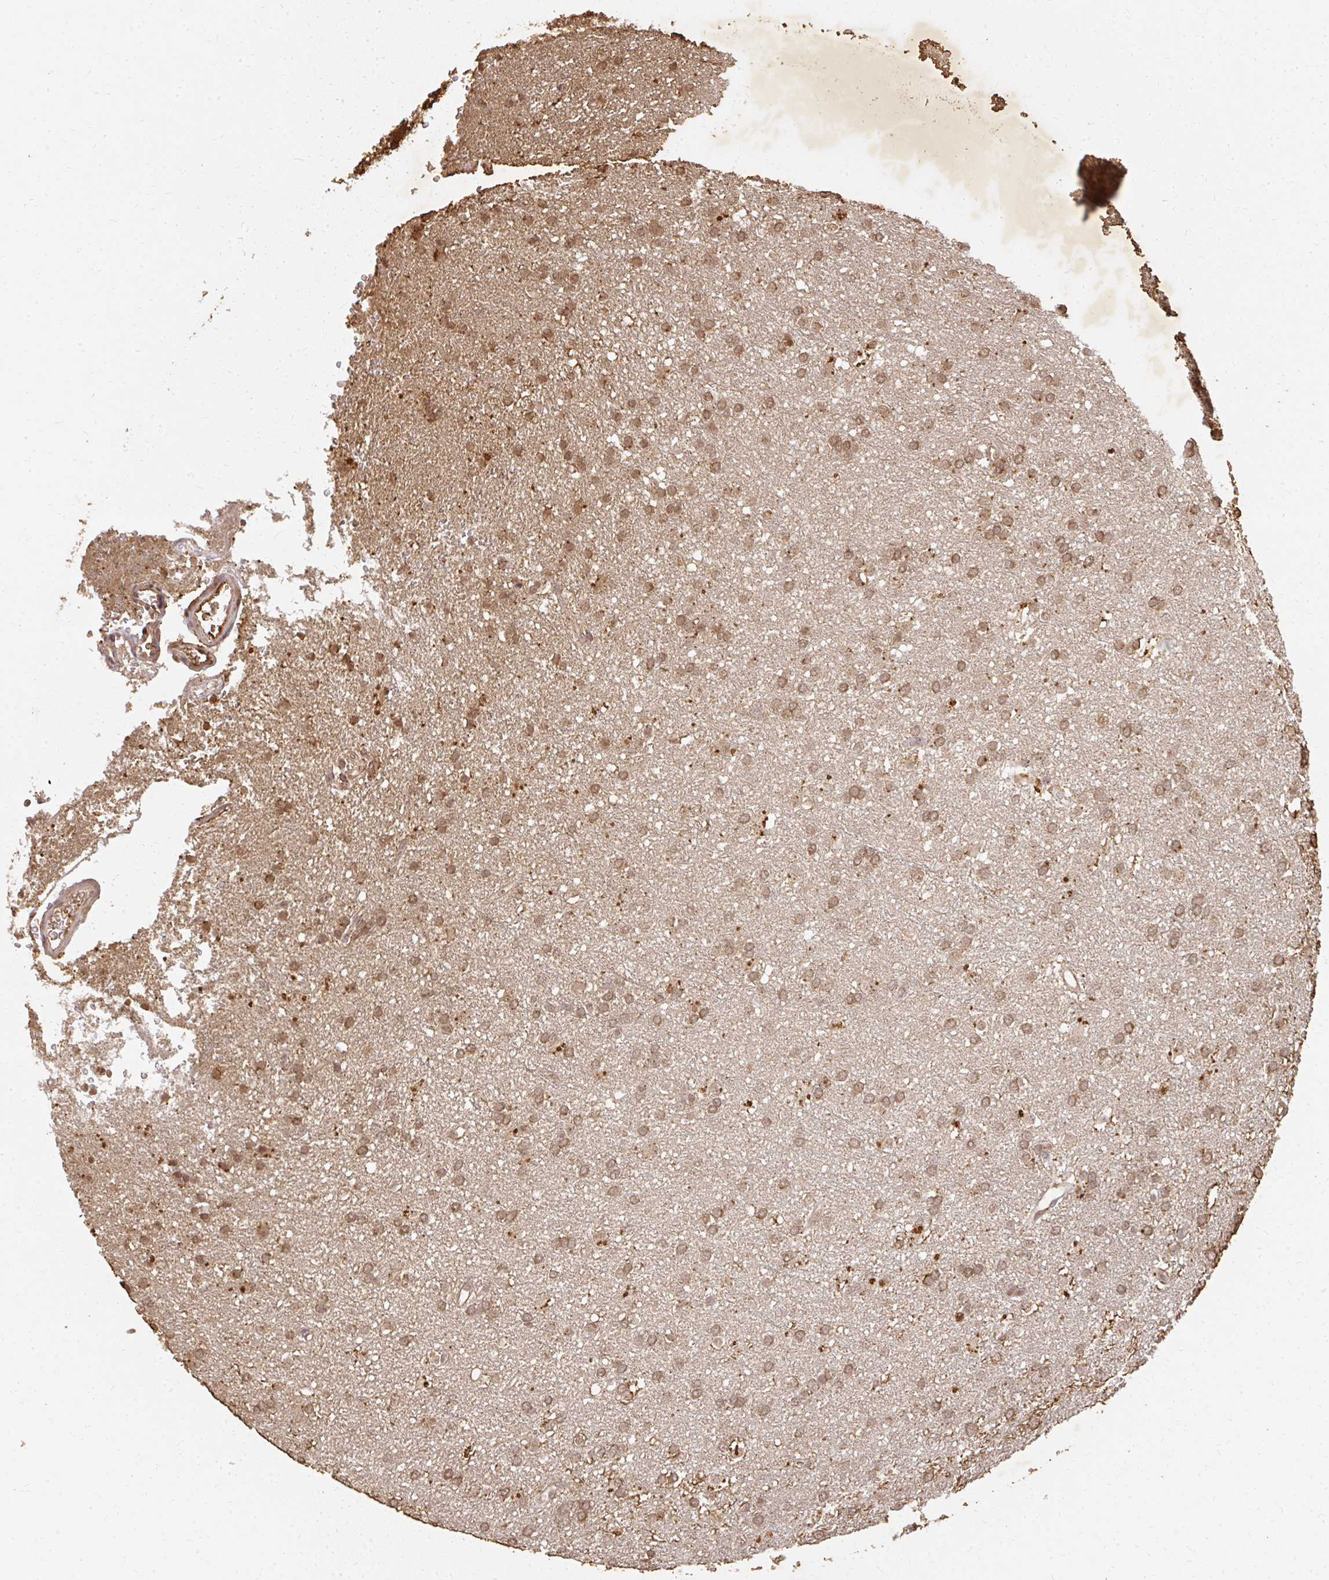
{"staining": {"intensity": "moderate", "quantity": ">75%", "location": "cytoplasmic/membranous"}, "tissue": "glioma", "cell_type": "Tumor cells", "image_type": "cancer", "snomed": [{"axis": "morphology", "description": "Glioma, malignant, Low grade"}, {"axis": "topography", "description": "Brain"}], "caption": "The immunohistochemical stain shows moderate cytoplasmic/membranous expression in tumor cells of malignant glioma (low-grade) tissue. Using DAB (3,3'-diaminobenzidine) (brown) and hematoxylin (blue) stains, captured at high magnification using brightfield microscopy.", "gene": "LARS2", "patient": {"sex": "female", "age": 33}}